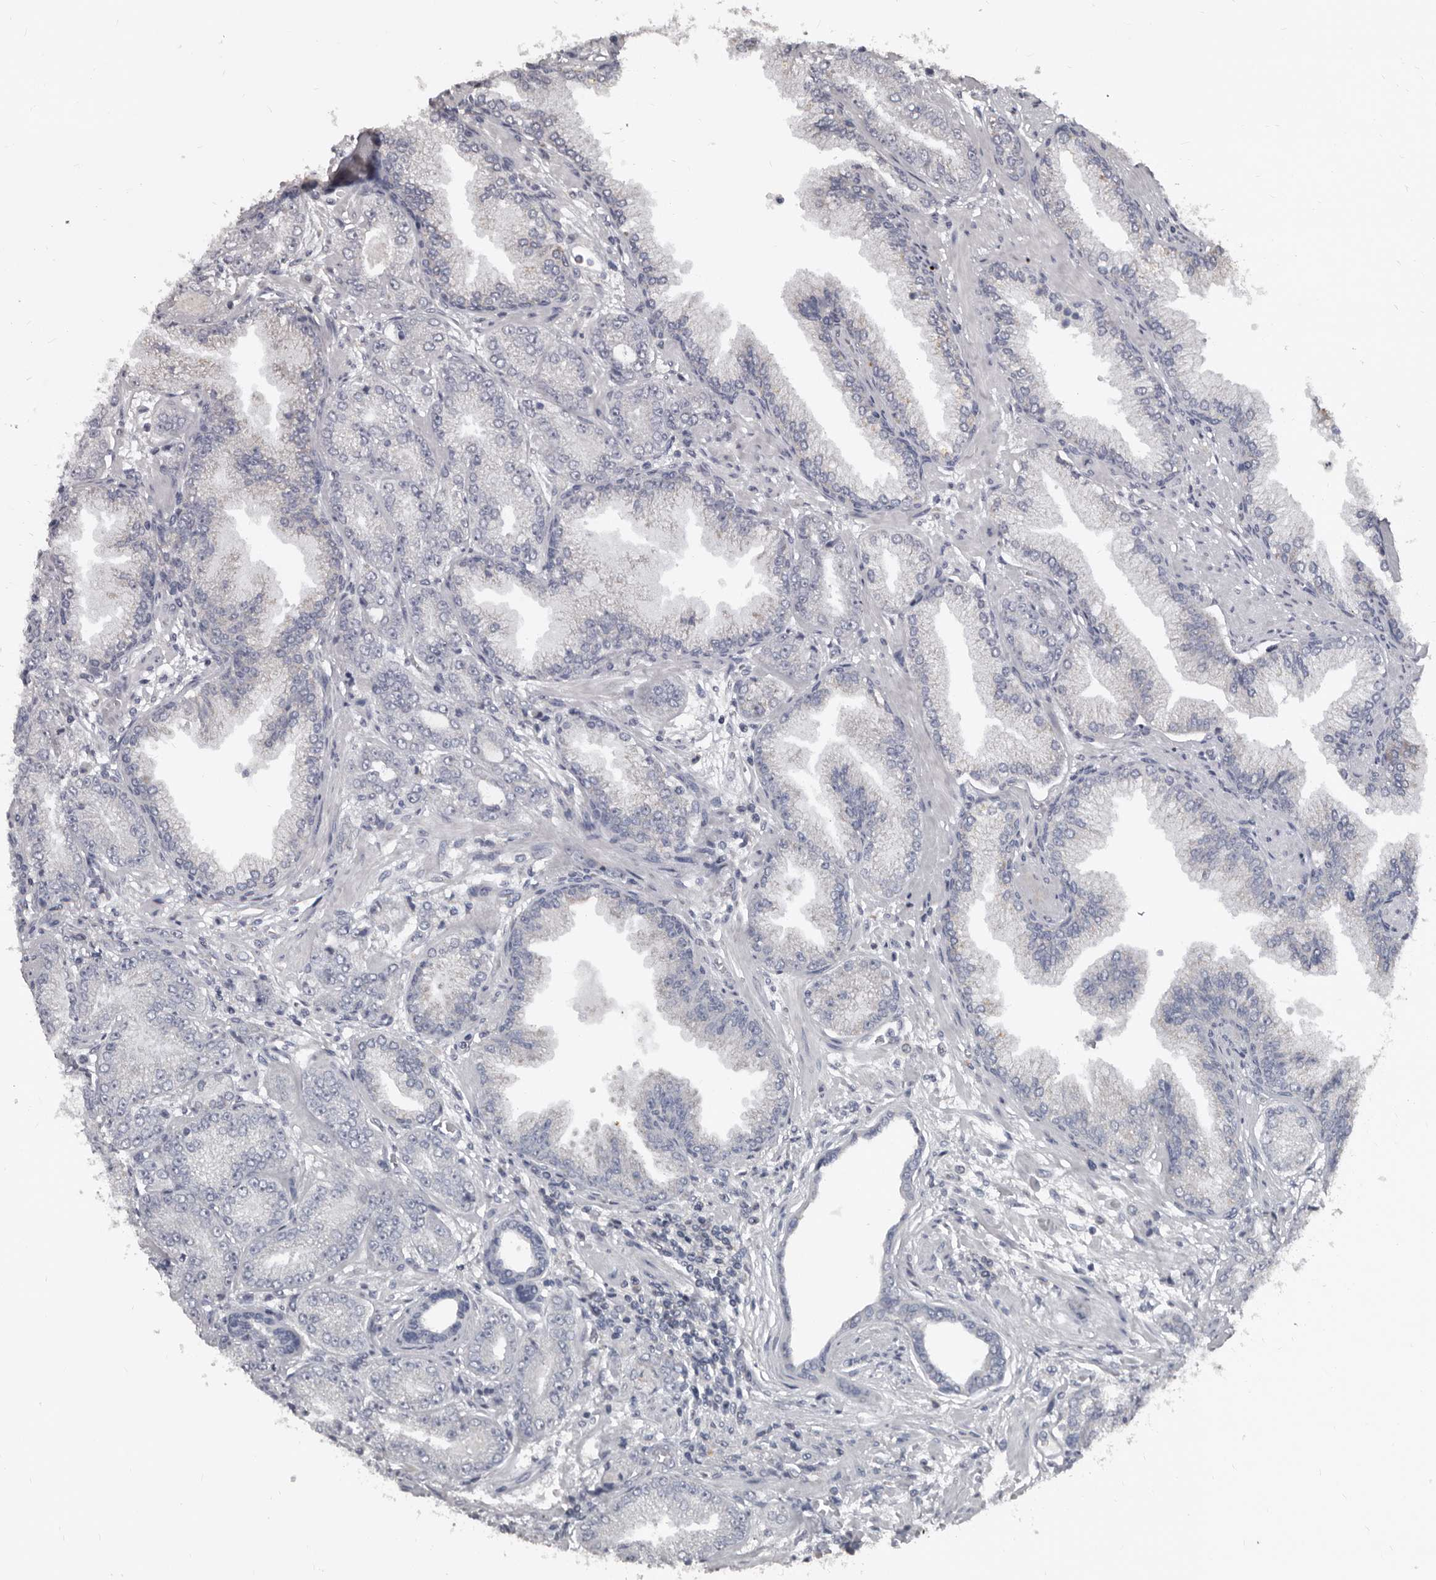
{"staining": {"intensity": "negative", "quantity": "none", "location": "none"}, "tissue": "prostate cancer", "cell_type": "Tumor cells", "image_type": "cancer", "snomed": [{"axis": "morphology", "description": "Adenocarcinoma, High grade"}, {"axis": "topography", "description": "Prostate"}], "caption": "Immunohistochemistry histopathology image of neoplastic tissue: human prostate adenocarcinoma (high-grade) stained with DAB shows no significant protein positivity in tumor cells. Nuclei are stained in blue.", "gene": "GREB1", "patient": {"sex": "male", "age": 71}}